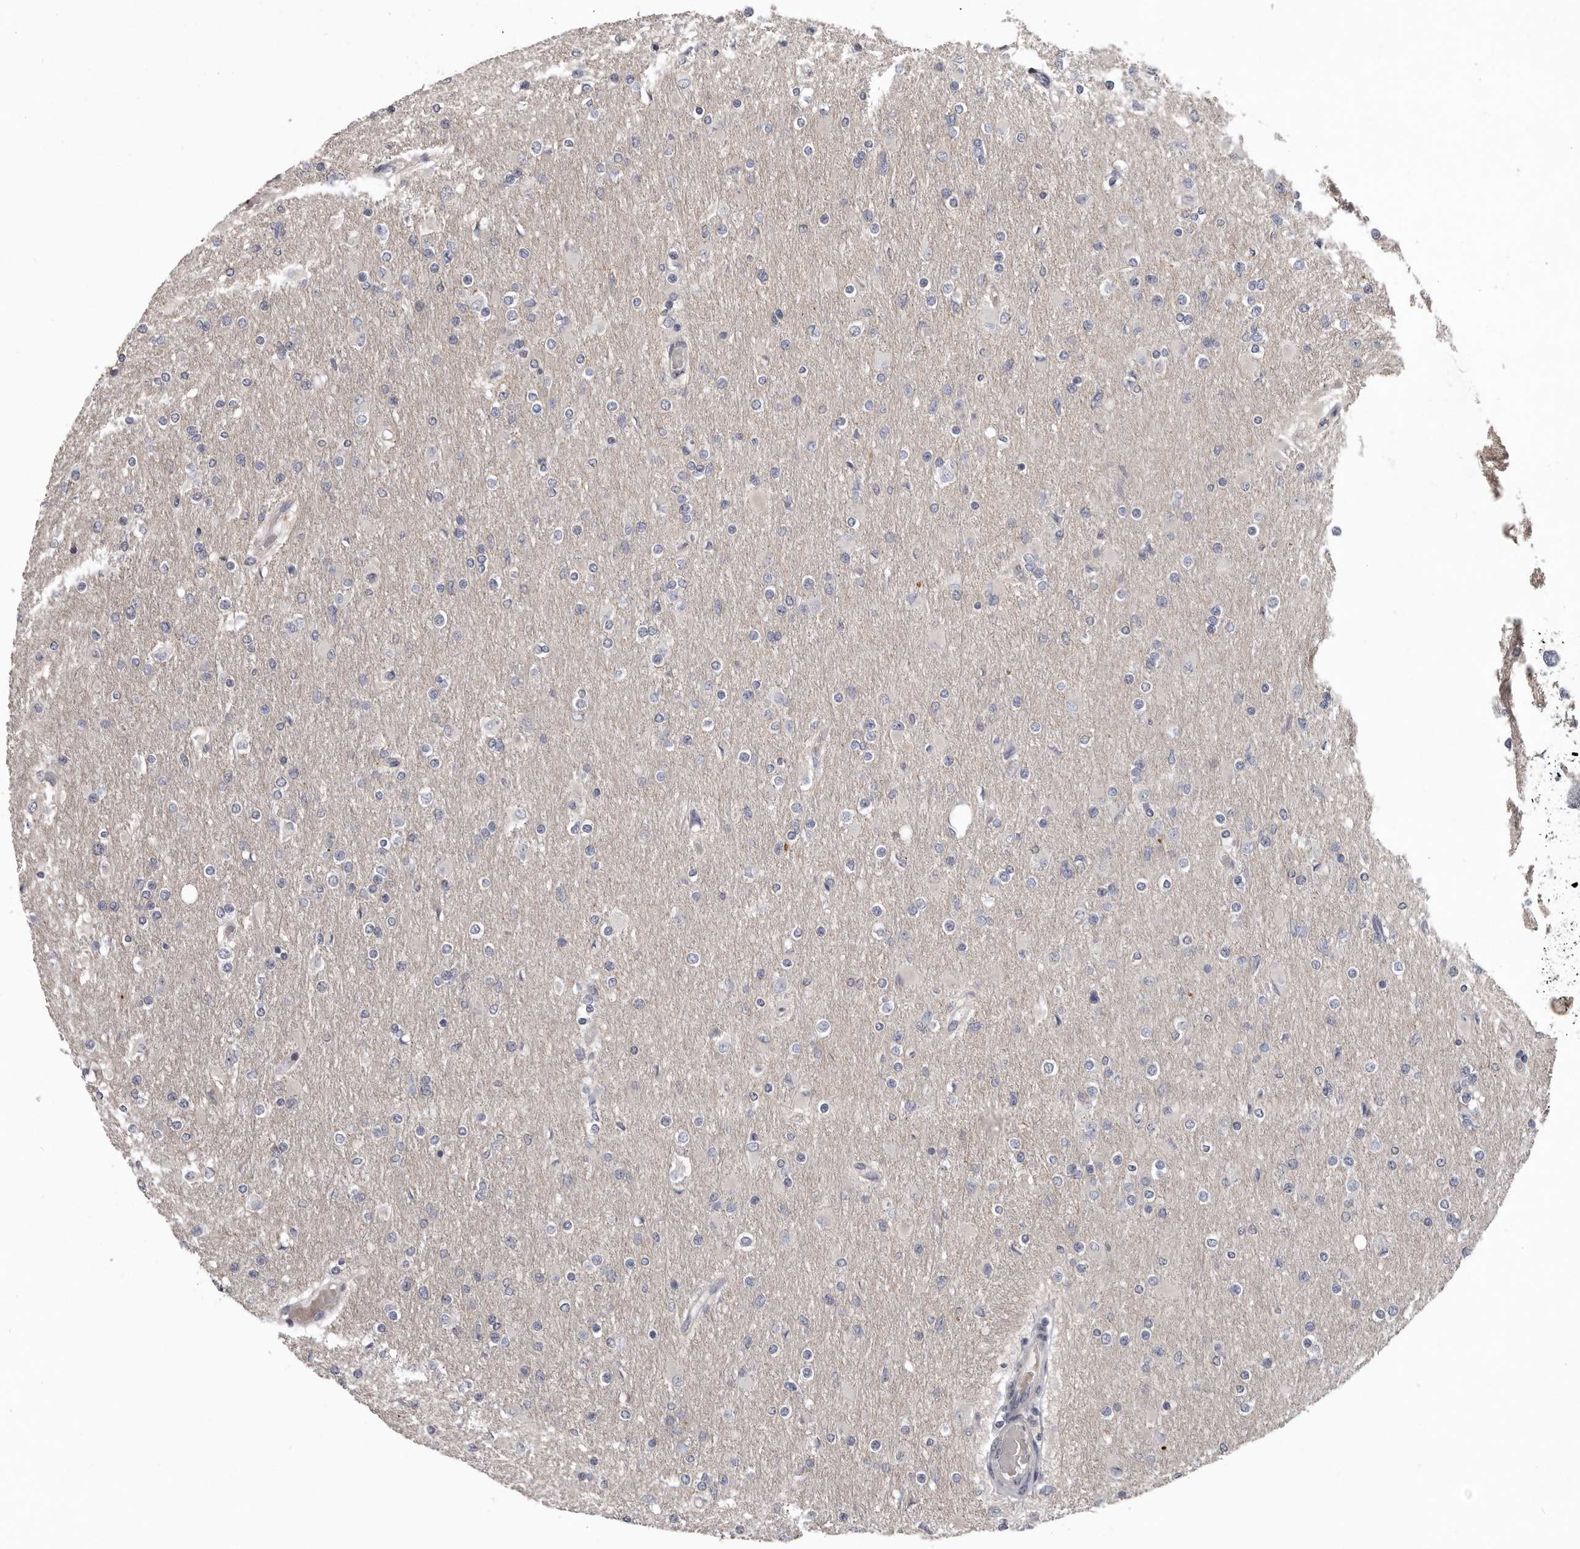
{"staining": {"intensity": "negative", "quantity": "none", "location": "none"}, "tissue": "glioma", "cell_type": "Tumor cells", "image_type": "cancer", "snomed": [{"axis": "morphology", "description": "Glioma, malignant, High grade"}, {"axis": "topography", "description": "Cerebral cortex"}], "caption": "Tumor cells show no significant positivity in malignant high-grade glioma.", "gene": "RNF217", "patient": {"sex": "female", "age": 36}}